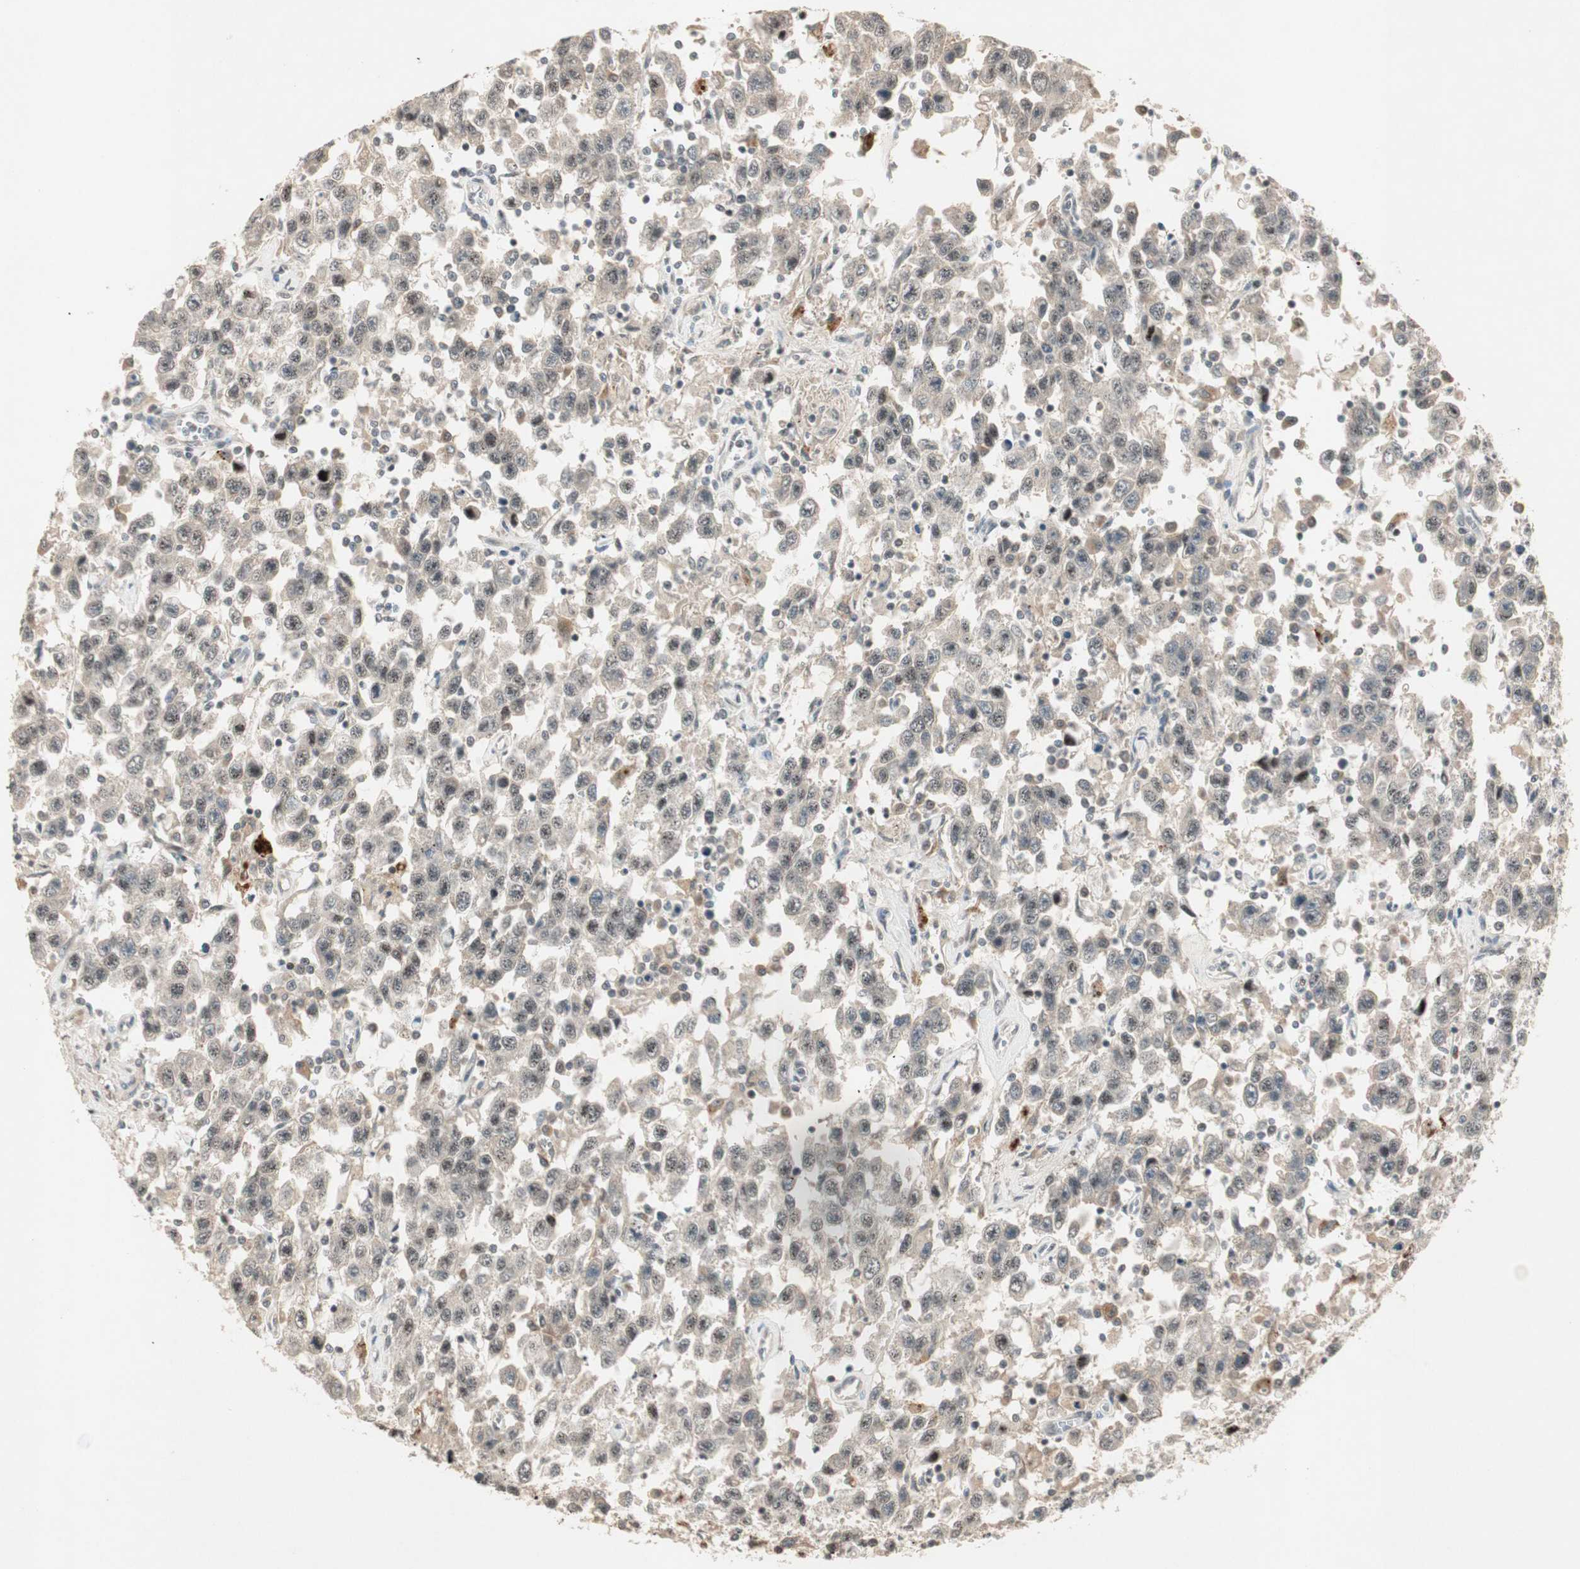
{"staining": {"intensity": "weak", "quantity": ">75%", "location": "cytoplasmic/membranous,nuclear"}, "tissue": "testis cancer", "cell_type": "Tumor cells", "image_type": "cancer", "snomed": [{"axis": "morphology", "description": "Seminoma, NOS"}, {"axis": "topography", "description": "Testis"}], "caption": "Immunohistochemistry histopathology image of neoplastic tissue: testis cancer (seminoma) stained using immunohistochemistry (IHC) displays low levels of weak protein expression localized specifically in the cytoplasmic/membranous and nuclear of tumor cells, appearing as a cytoplasmic/membranous and nuclear brown color.", "gene": "ACSL5", "patient": {"sex": "male", "age": 41}}